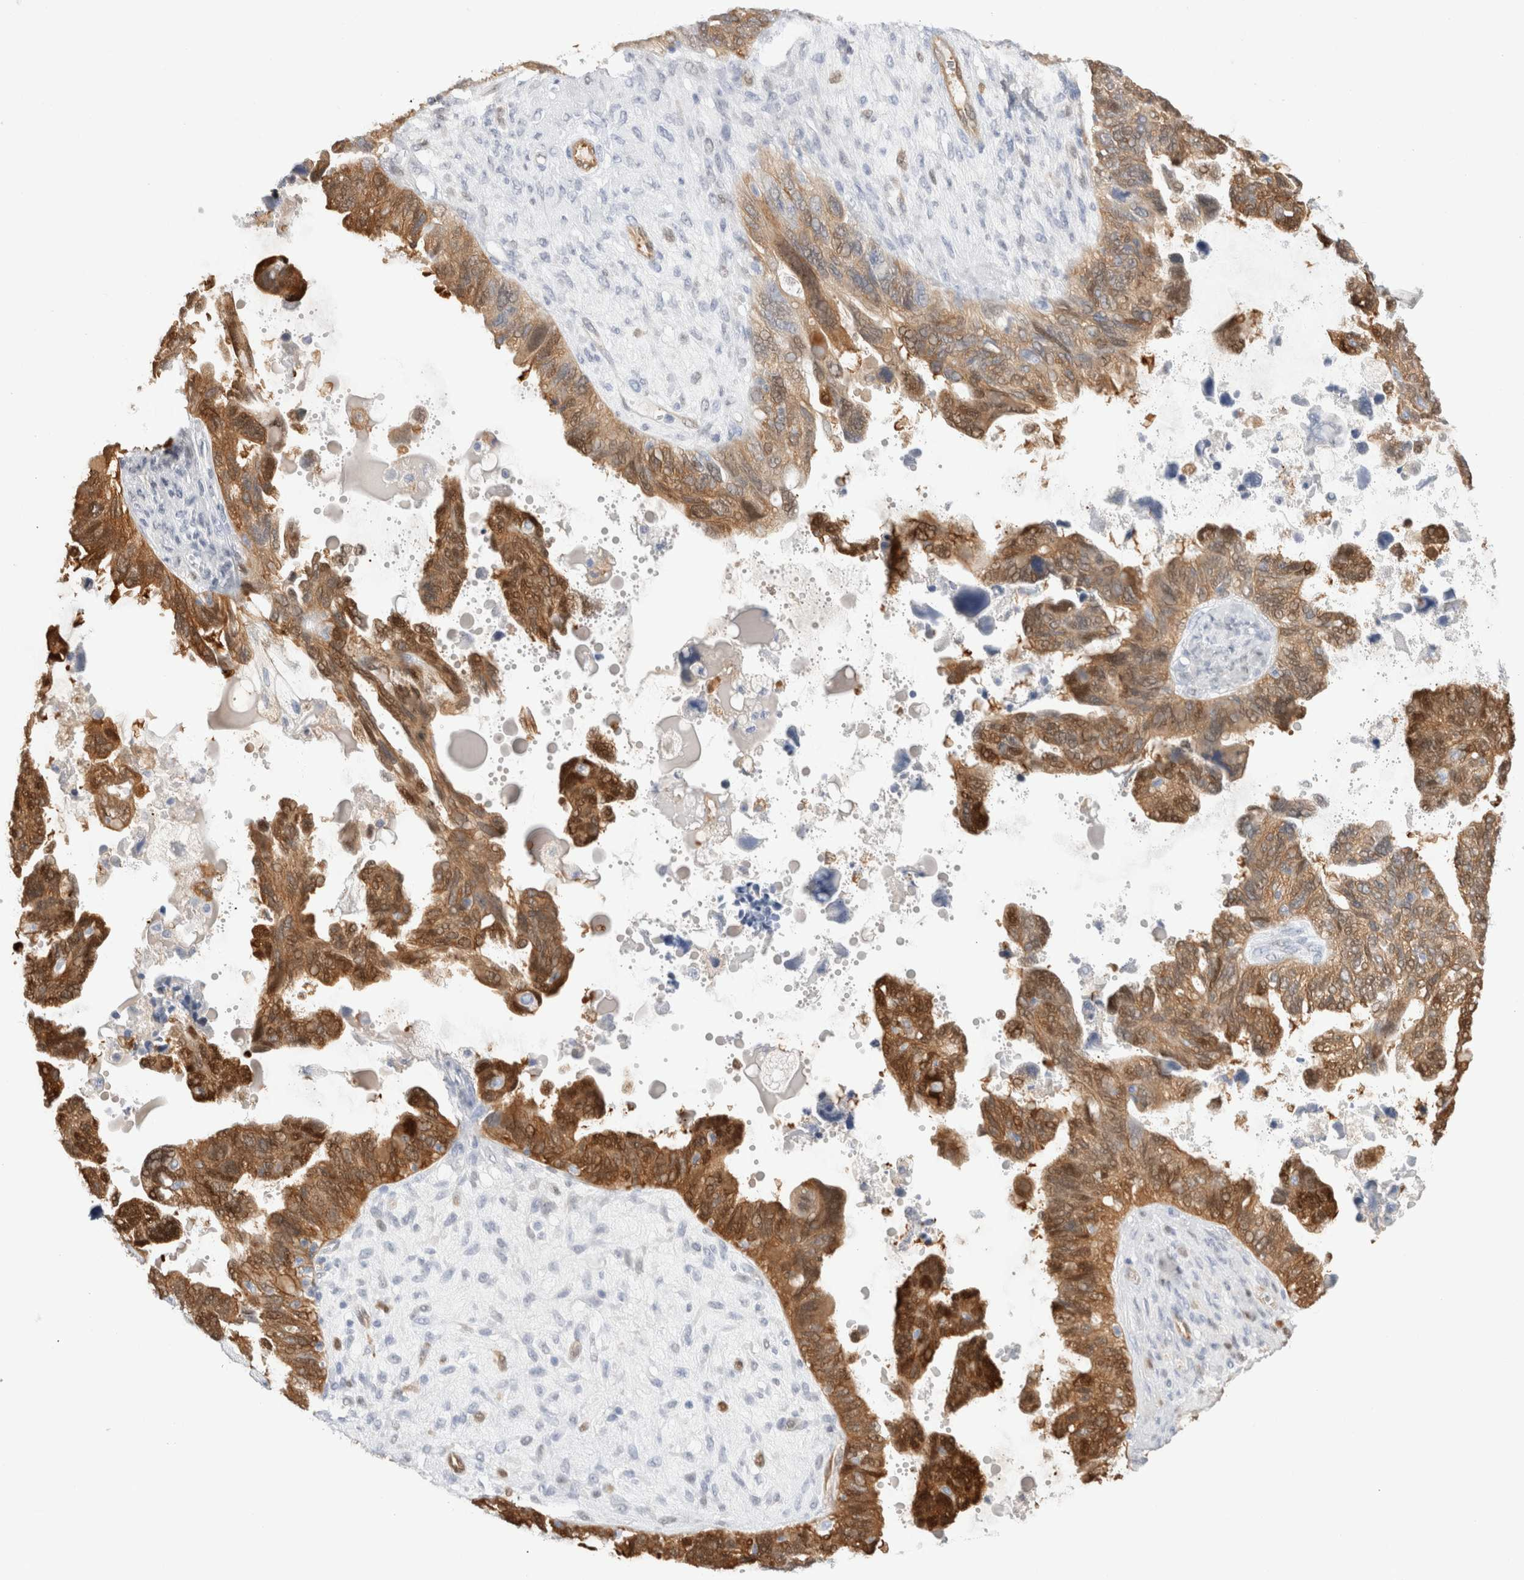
{"staining": {"intensity": "moderate", "quantity": ">75%", "location": "cytoplasmic/membranous"}, "tissue": "ovarian cancer", "cell_type": "Tumor cells", "image_type": "cancer", "snomed": [{"axis": "morphology", "description": "Cystadenocarcinoma, serous, NOS"}, {"axis": "topography", "description": "Ovary"}], "caption": "A micrograph of human ovarian serous cystadenocarcinoma stained for a protein reveals moderate cytoplasmic/membranous brown staining in tumor cells. (IHC, brightfield microscopy, high magnification).", "gene": "NAPEPLD", "patient": {"sex": "female", "age": 79}}